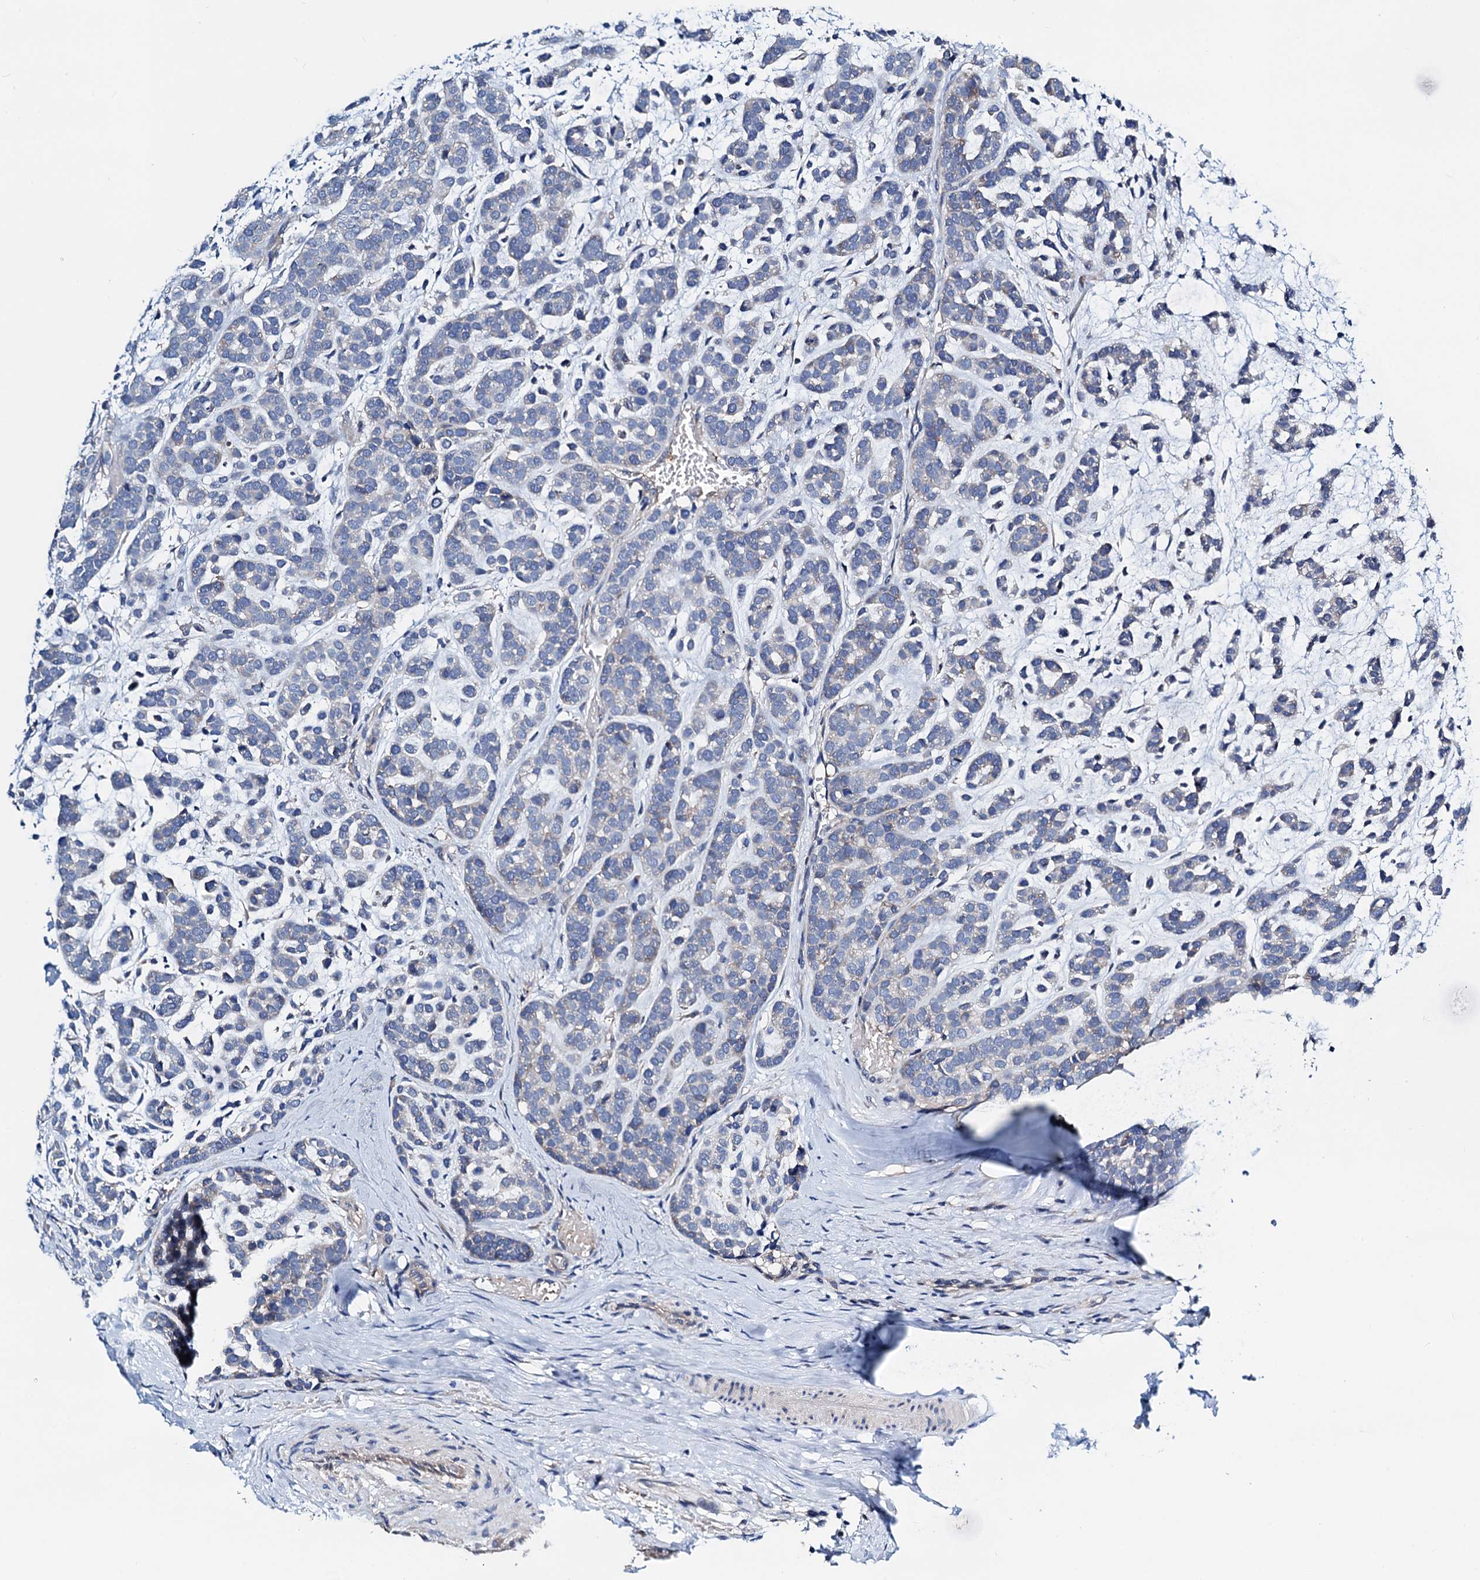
{"staining": {"intensity": "negative", "quantity": "none", "location": "none"}, "tissue": "head and neck cancer", "cell_type": "Tumor cells", "image_type": "cancer", "snomed": [{"axis": "morphology", "description": "Adenocarcinoma, NOS"}, {"axis": "morphology", "description": "Adenoma, NOS"}, {"axis": "topography", "description": "Head-Neck"}], "caption": "Tumor cells are negative for protein expression in human head and neck cancer (adenoma).", "gene": "GCOM1", "patient": {"sex": "female", "age": 55}}